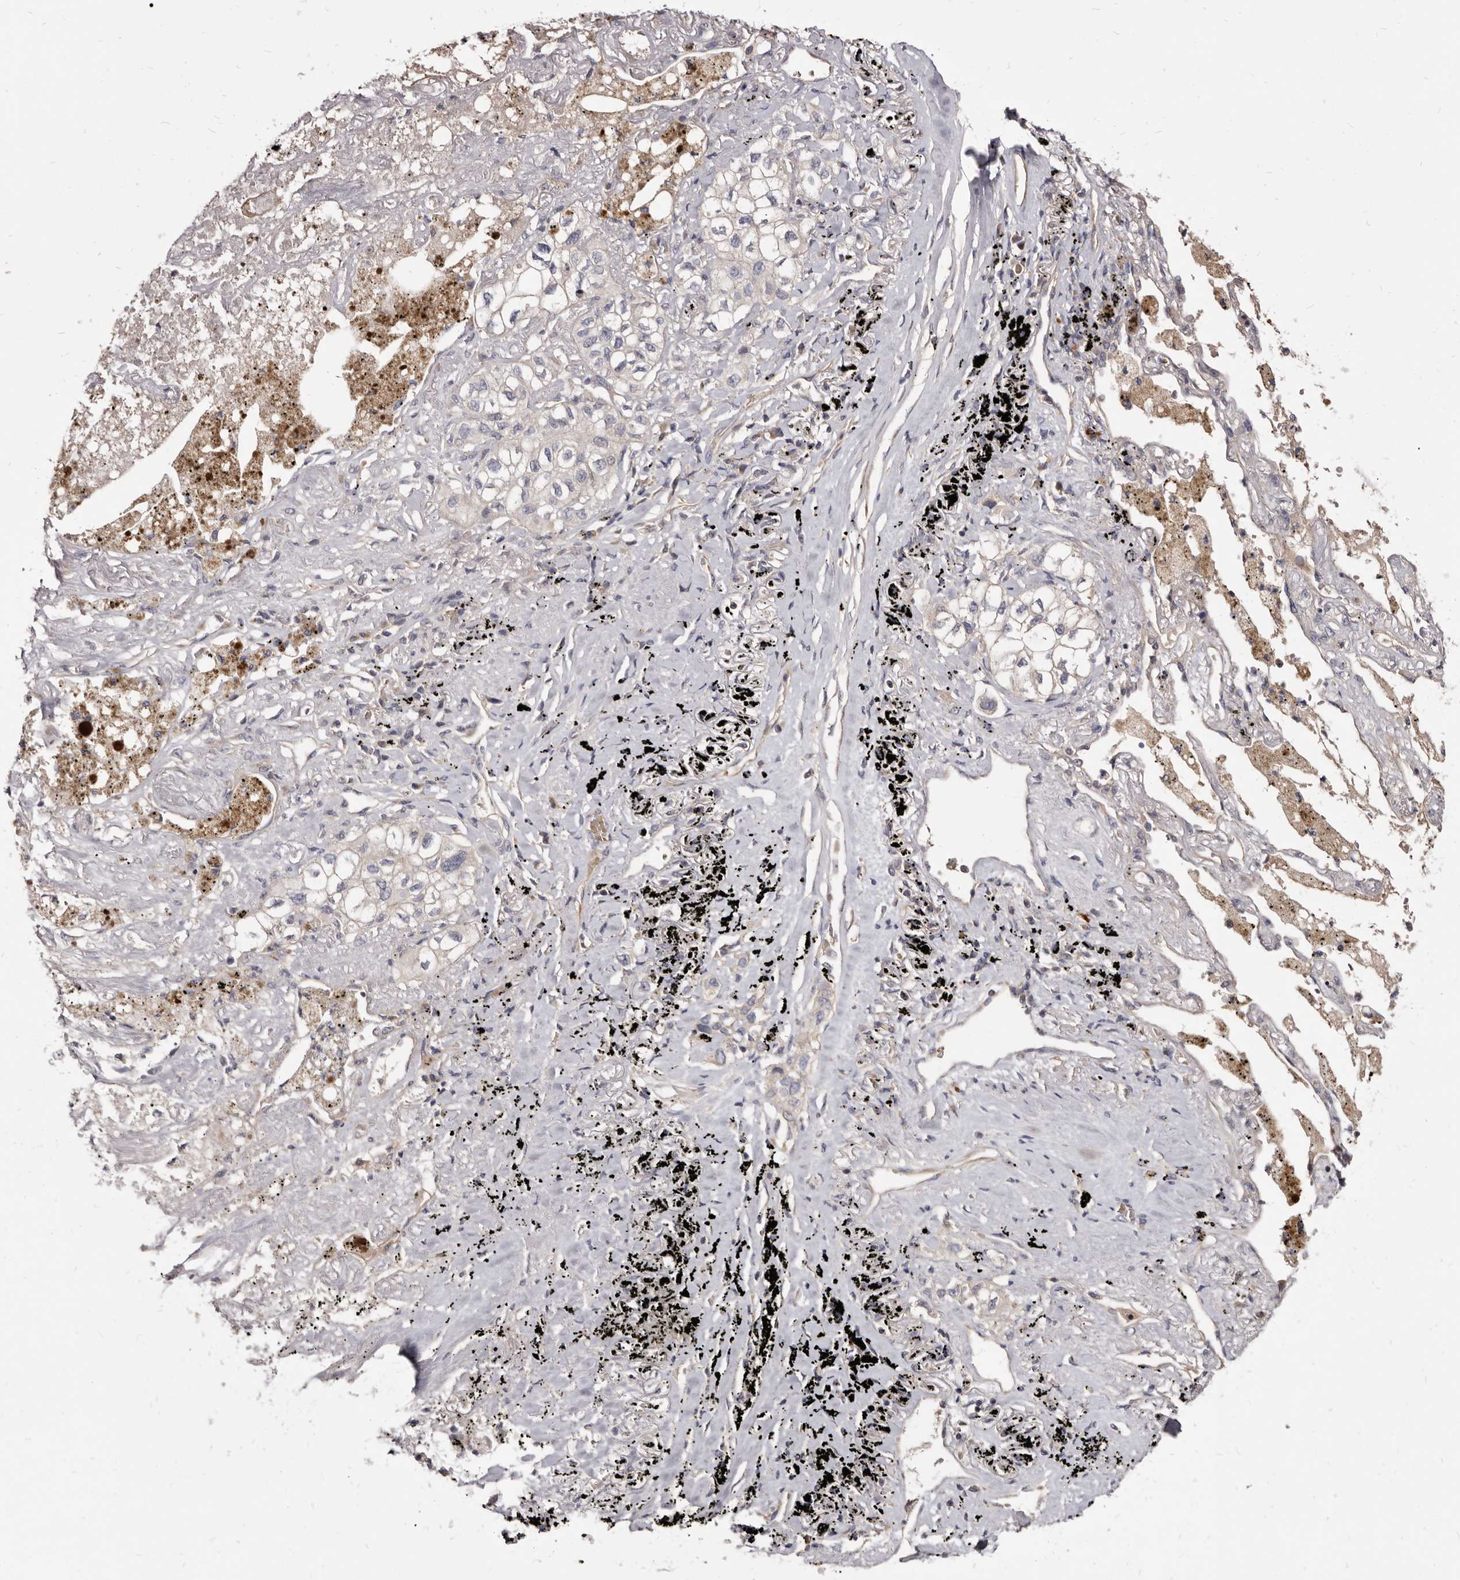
{"staining": {"intensity": "negative", "quantity": "none", "location": "none"}, "tissue": "lung cancer", "cell_type": "Tumor cells", "image_type": "cancer", "snomed": [{"axis": "morphology", "description": "Adenocarcinoma, NOS"}, {"axis": "topography", "description": "Lung"}], "caption": "Immunohistochemical staining of human lung cancer (adenocarcinoma) reveals no significant positivity in tumor cells.", "gene": "FAS", "patient": {"sex": "male", "age": 63}}